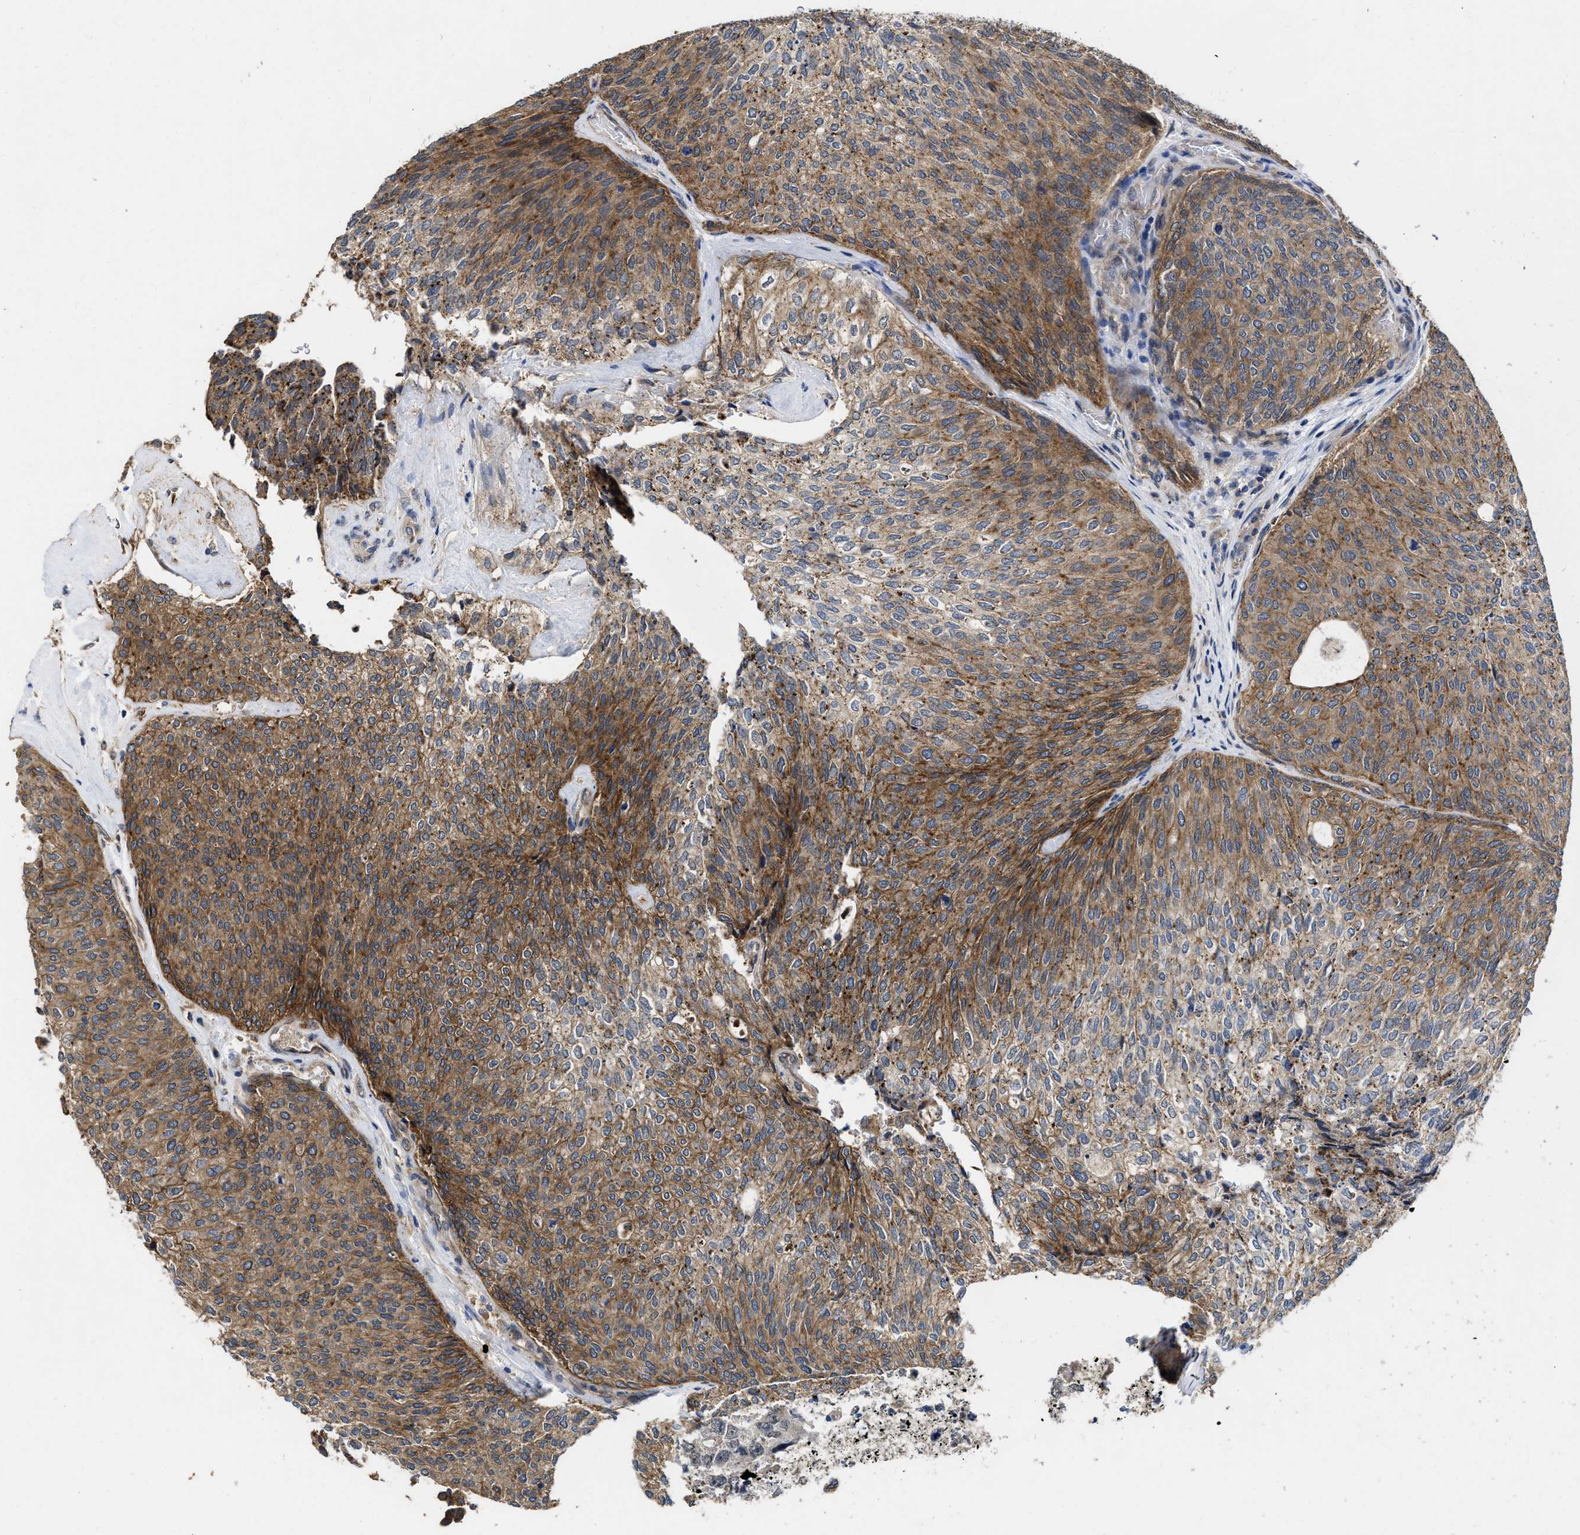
{"staining": {"intensity": "moderate", "quantity": "25%-75%", "location": "cytoplasmic/membranous"}, "tissue": "urothelial cancer", "cell_type": "Tumor cells", "image_type": "cancer", "snomed": [{"axis": "morphology", "description": "Urothelial carcinoma, Low grade"}, {"axis": "topography", "description": "Urinary bladder"}], "caption": "Immunohistochemistry (IHC) of urothelial cancer shows medium levels of moderate cytoplasmic/membranous expression in about 25%-75% of tumor cells.", "gene": "PKD2", "patient": {"sex": "female", "age": 79}}